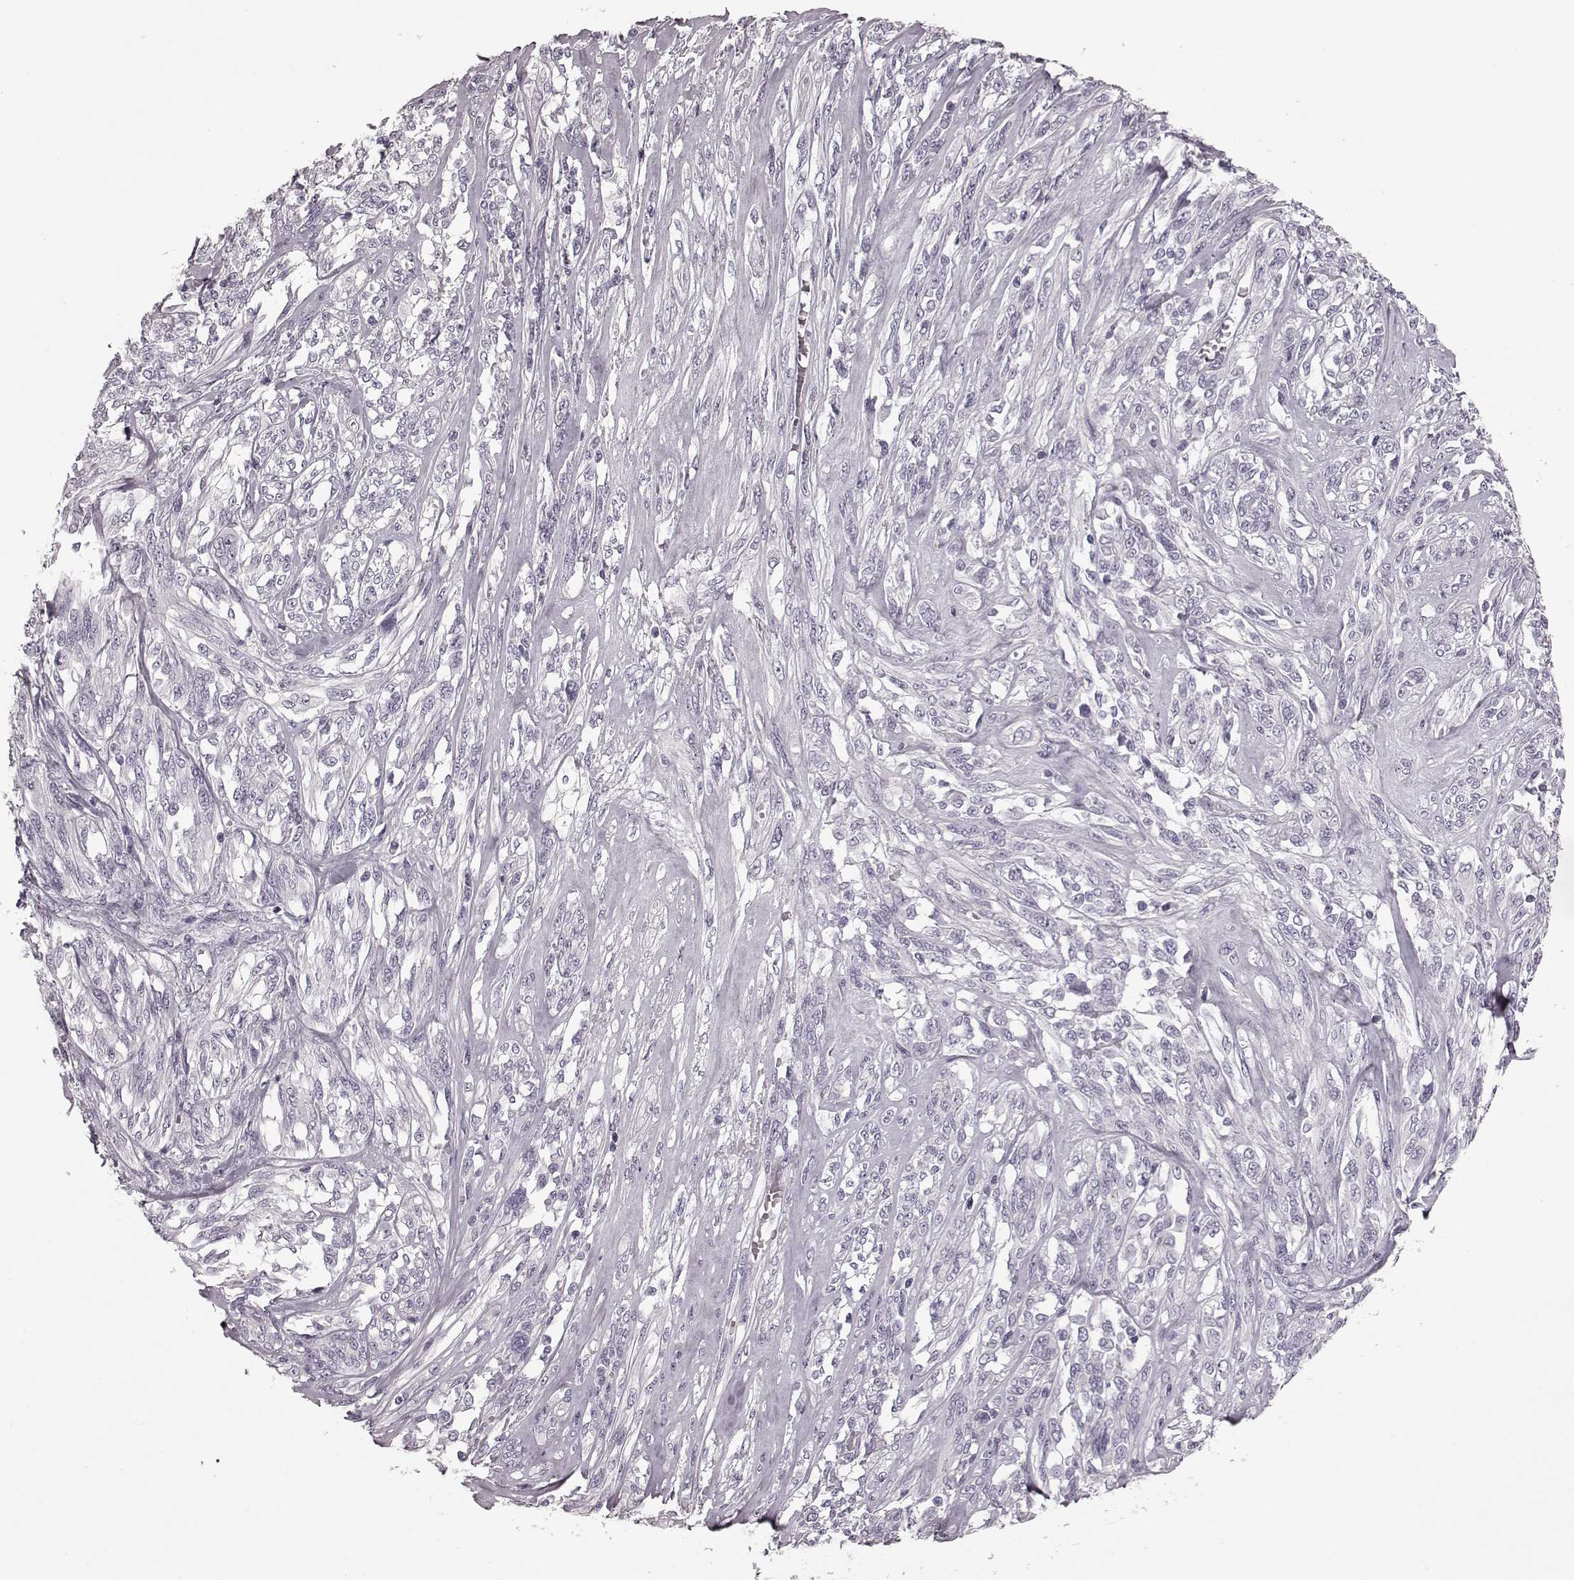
{"staining": {"intensity": "negative", "quantity": "none", "location": "none"}, "tissue": "melanoma", "cell_type": "Tumor cells", "image_type": "cancer", "snomed": [{"axis": "morphology", "description": "Malignant melanoma, NOS"}, {"axis": "topography", "description": "Skin"}], "caption": "IHC photomicrograph of malignant melanoma stained for a protein (brown), which demonstrates no positivity in tumor cells.", "gene": "CST7", "patient": {"sex": "female", "age": 91}}